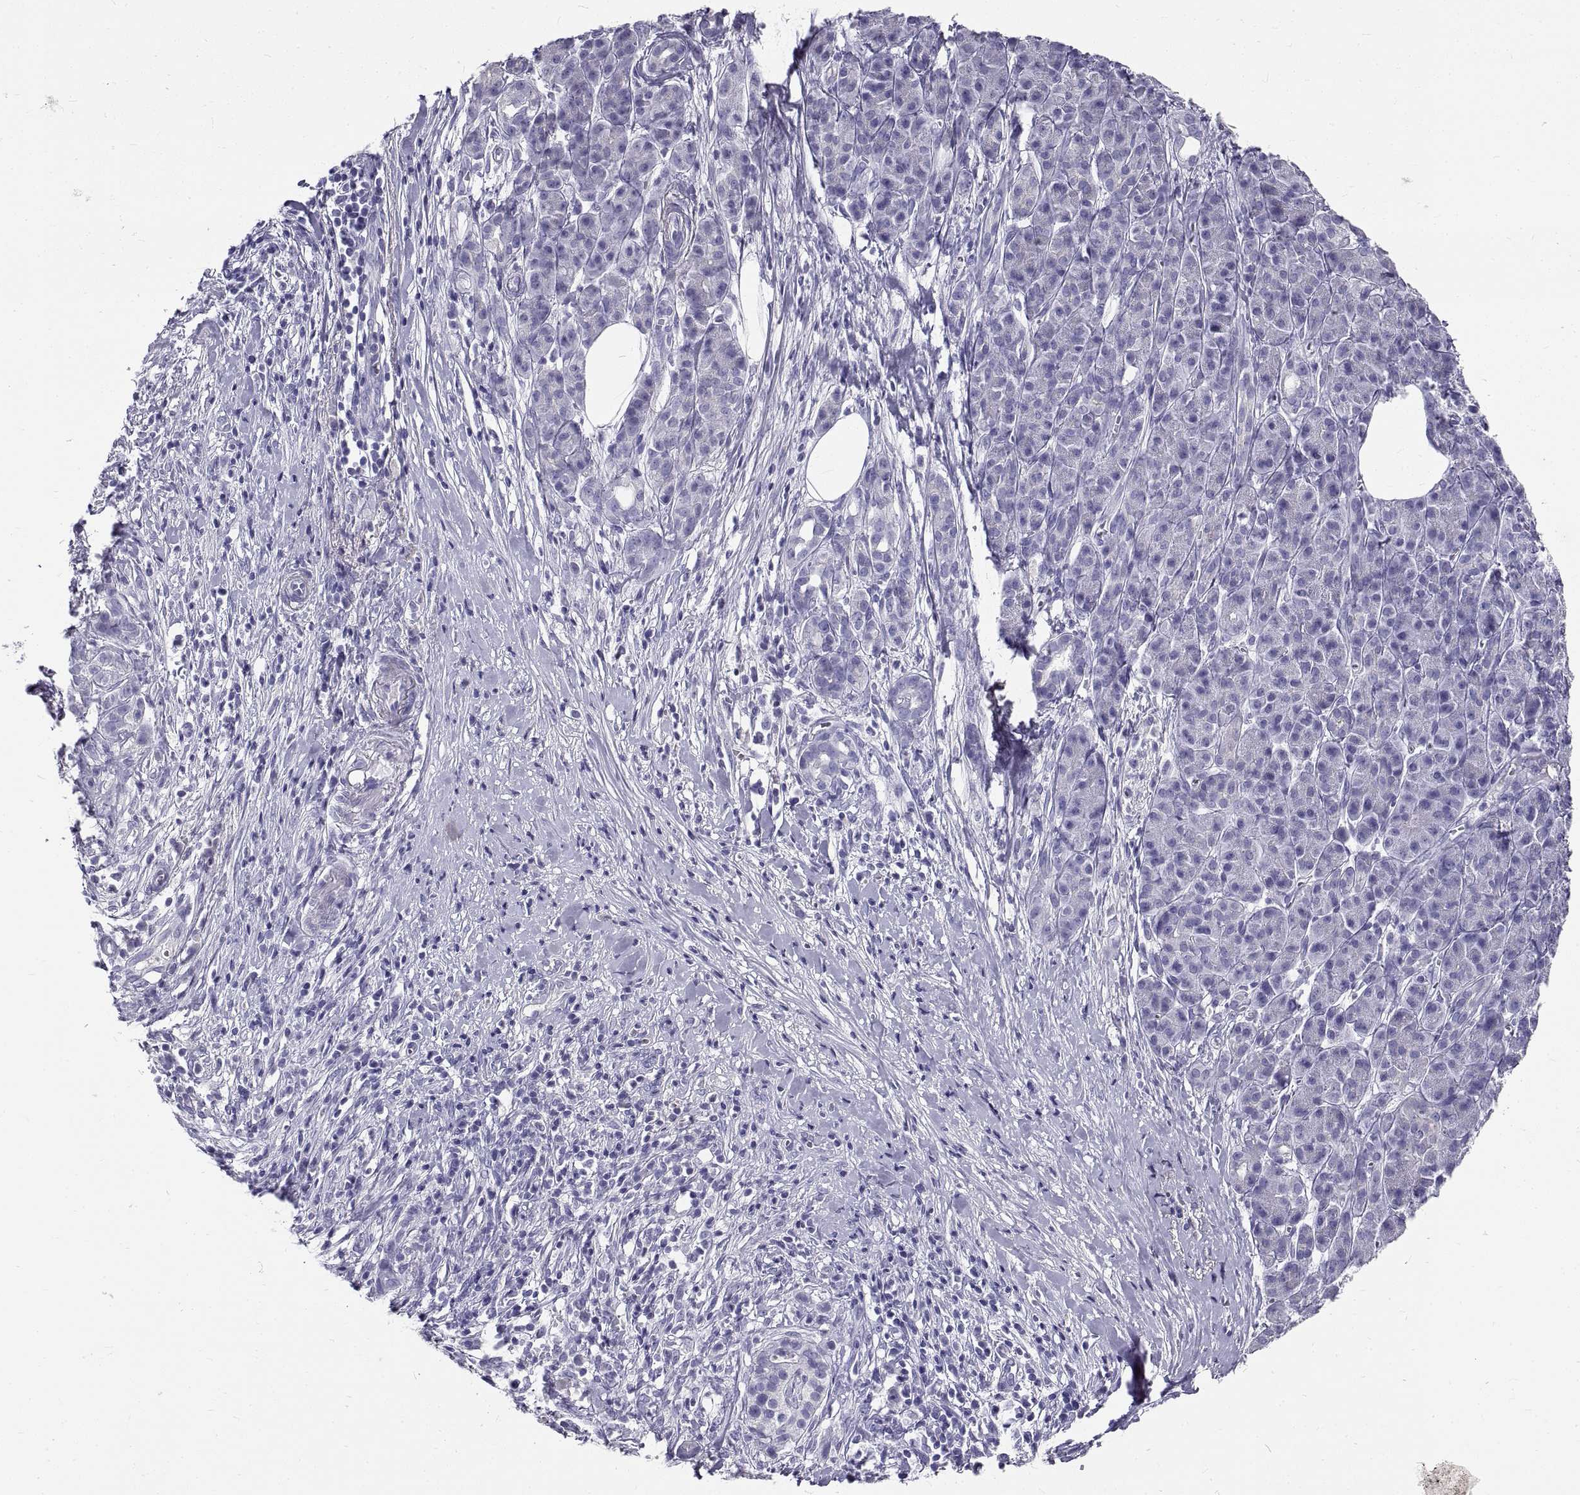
{"staining": {"intensity": "negative", "quantity": "none", "location": "none"}, "tissue": "pancreatic cancer", "cell_type": "Tumor cells", "image_type": "cancer", "snomed": [{"axis": "morphology", "description": "Adenocarcinoma, NOS"}, {"axis": "topography", "description": "Pancreas"}], "caption": "A micrograph of human pancreatic adenocarcinoma is negative for staining in tumor cells.", "gene": "GNG12", "patient": {"sex": "male", "age": 61}}